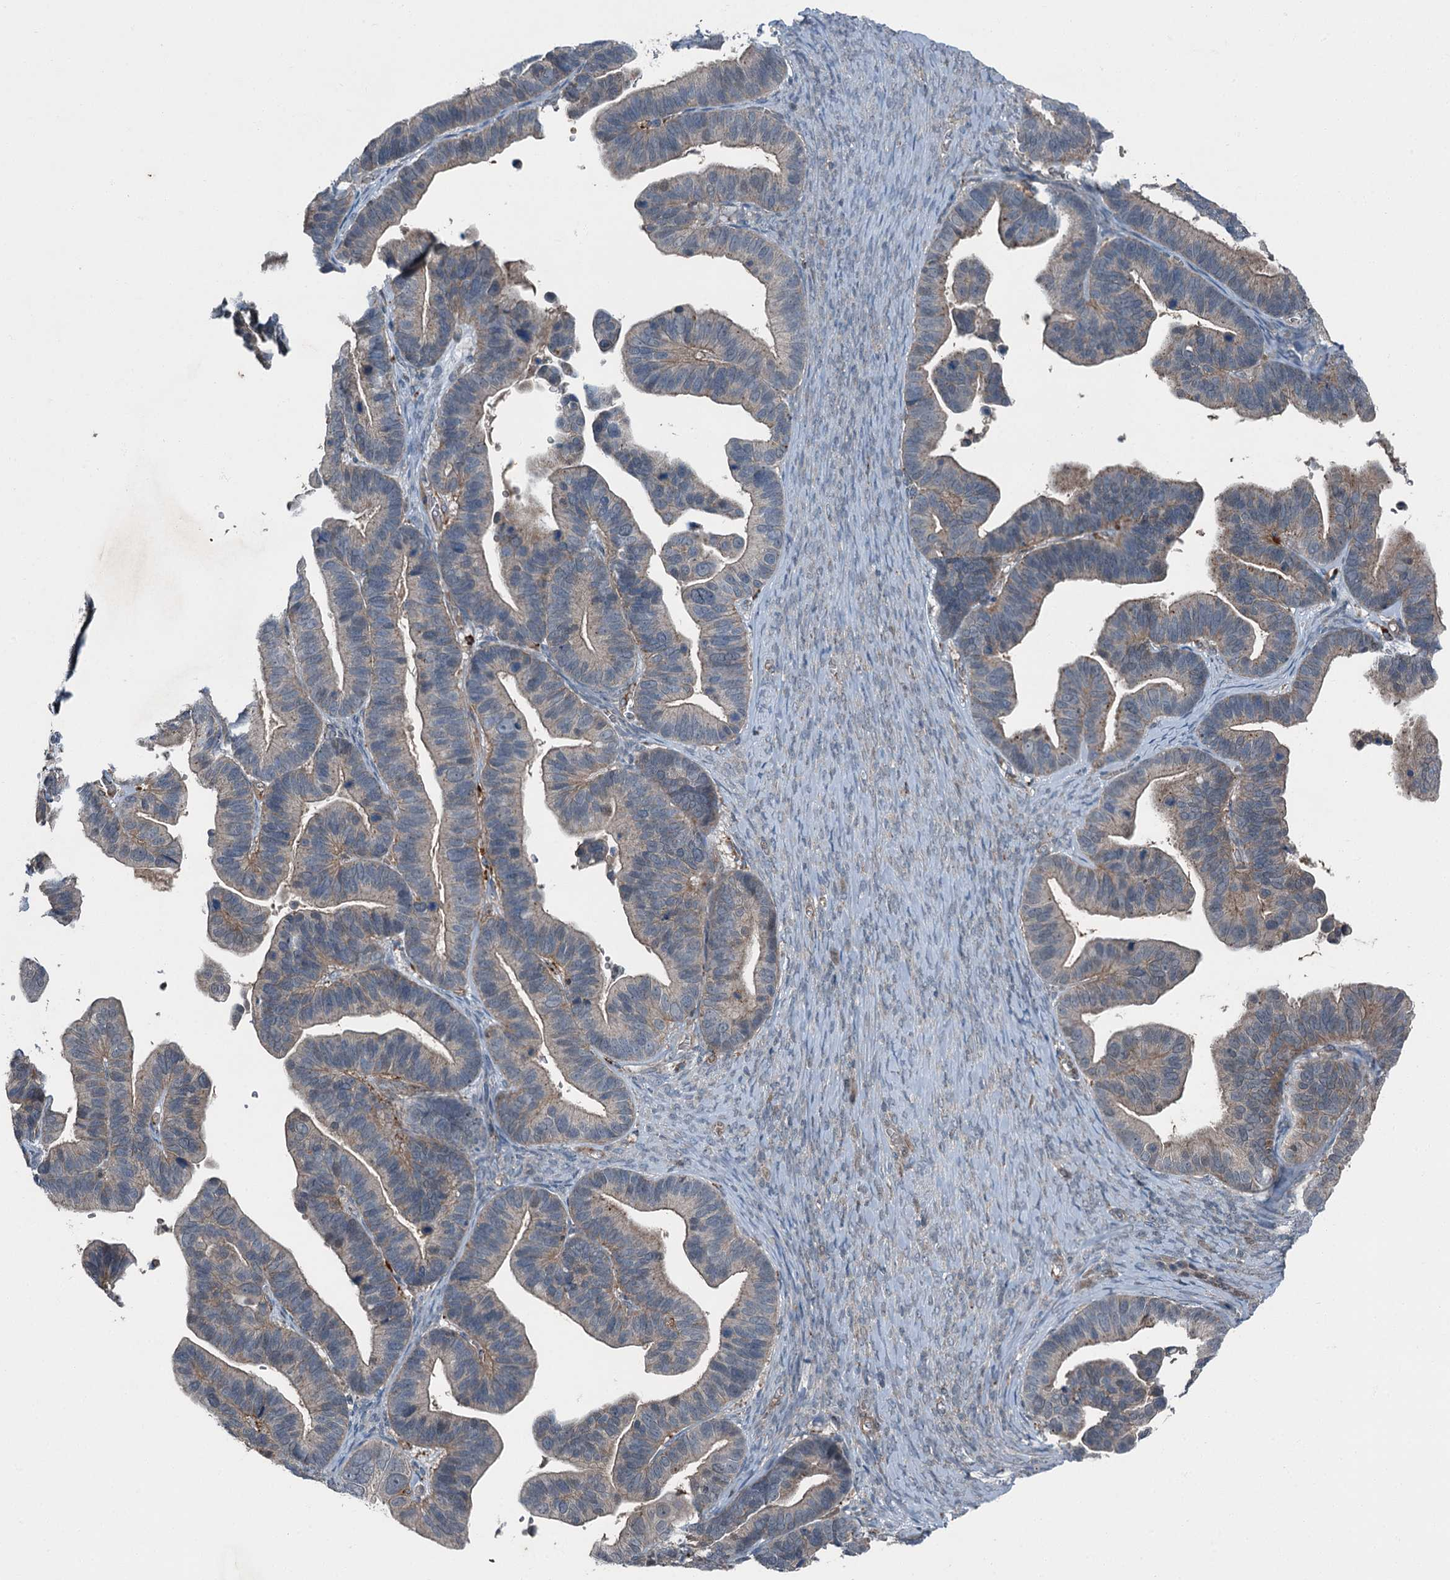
{"staining": {"intensity": "weak", "quantity": "25%-75%", "location": "cytoplasmic/membranous"}, "tissue": "ovarian cancer", "cell_type": "Tumor cells", "image_type": "cancer", "snomed": [{"axis": "morphology", "description": "Cystadenocarcinoma, serous, NOS"}, {"axis": "topography", "description": "Ovary"}], "caption": "IHC (DAB (3,3'-diaminobenzidine)) staining of ovarian cancer (serous cystadenocarcinoma) demonstrates weak cytoplasmic/membranous protein positivity in approximately 25%-75% of tumor cells.", "gene": "AXL", "patient": {"sex": "female", "age": 56}}